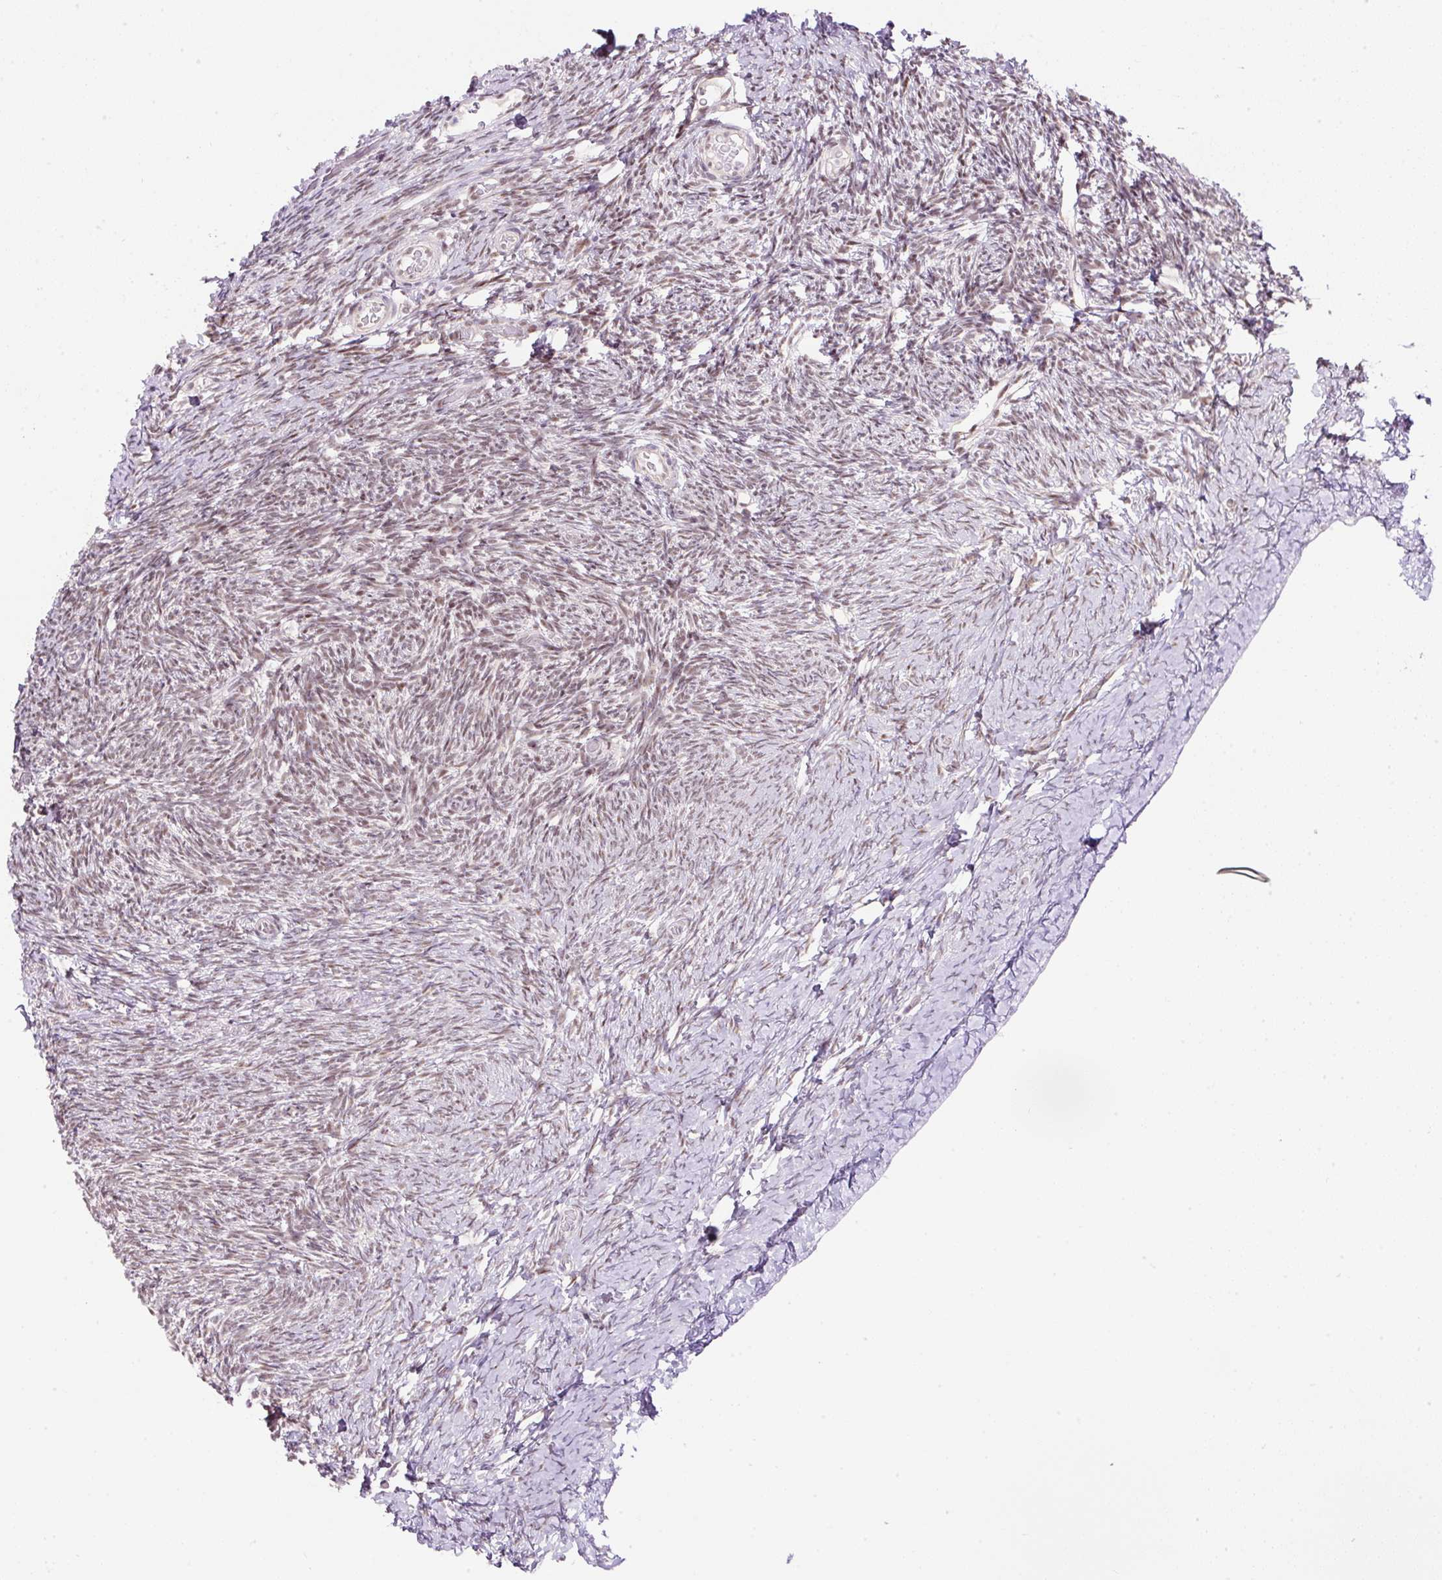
{"staining": {"intensity": "weak", "quantity": "25%-75%", "location": "nuclear"}, "tissue": "ovary", "cell_type": "Ovarian stroma cells", "image_type": "normal", "snomed": [{"axis": "morphology", "description": "Normal tissue, NOS"}, {"axis": "topography", "description": "Ovary"}], "caption": "Immunohistochemical staining of normal human ovary reveals 25%-75% levels of weak nuclear protein staining in about 25%-75% of ovarian stroma cells.", "gene": "TAF1A", "patient": {"sex": "female", "age": 39}}